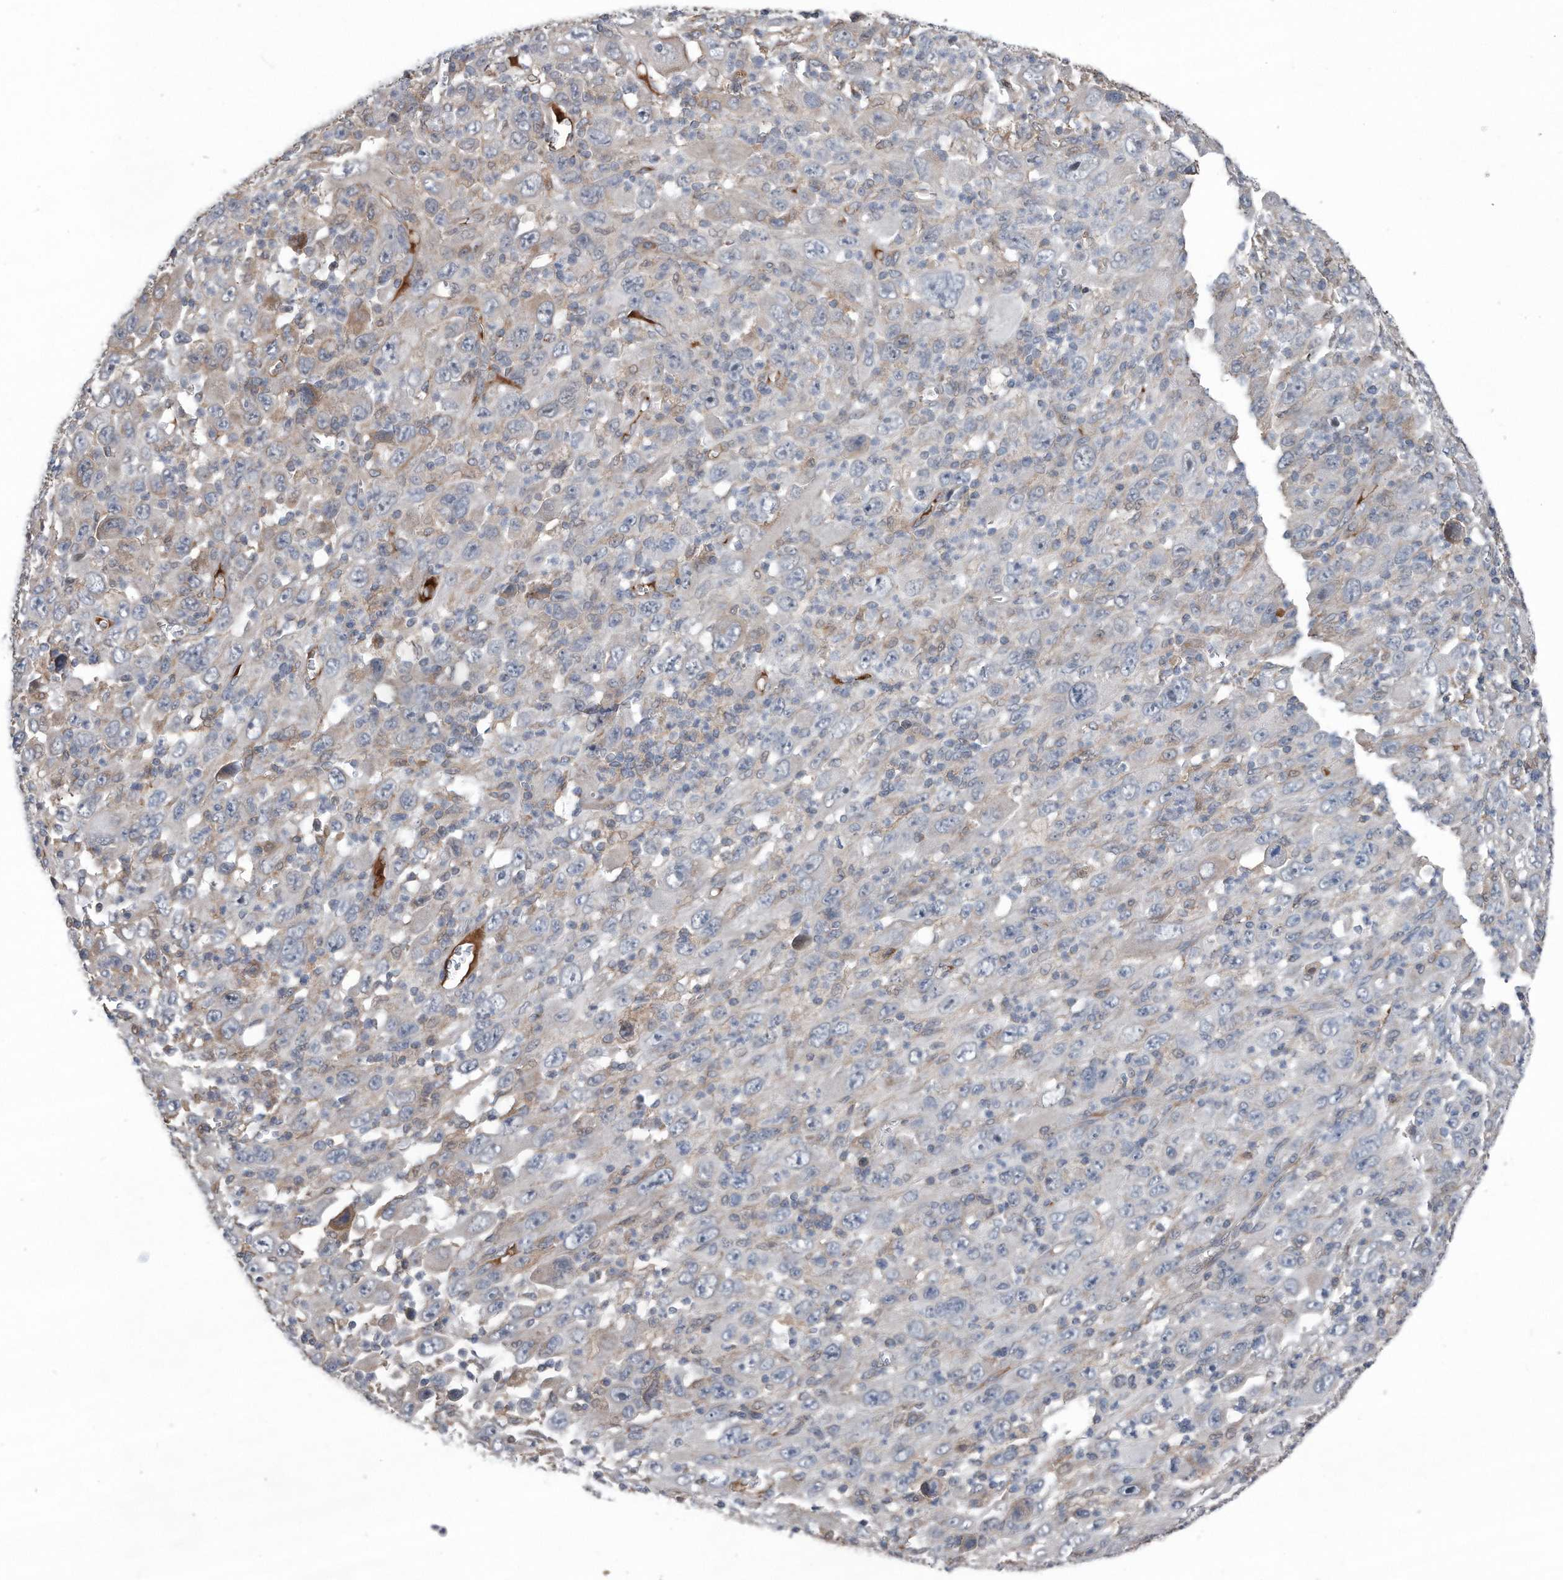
{"staining": {"intensity": "weak", "quantity": "<25%", "location": "cytoplasmic/membranous"}, "tissue": "melanoma", "cell_type": "Tumor cells", "image_type": "cancer", "snomed": [{"axis": "morphology", "description": "Malignant melanoma, Metastatic site"}, {"axis": "topography", "description": "Skin"}], "caption": "Melanoma was stained to show a protein in brown. There is no significant staining in tumor cells.", "gene": "DST", "patient": {"sex": "female", "age": 56}}